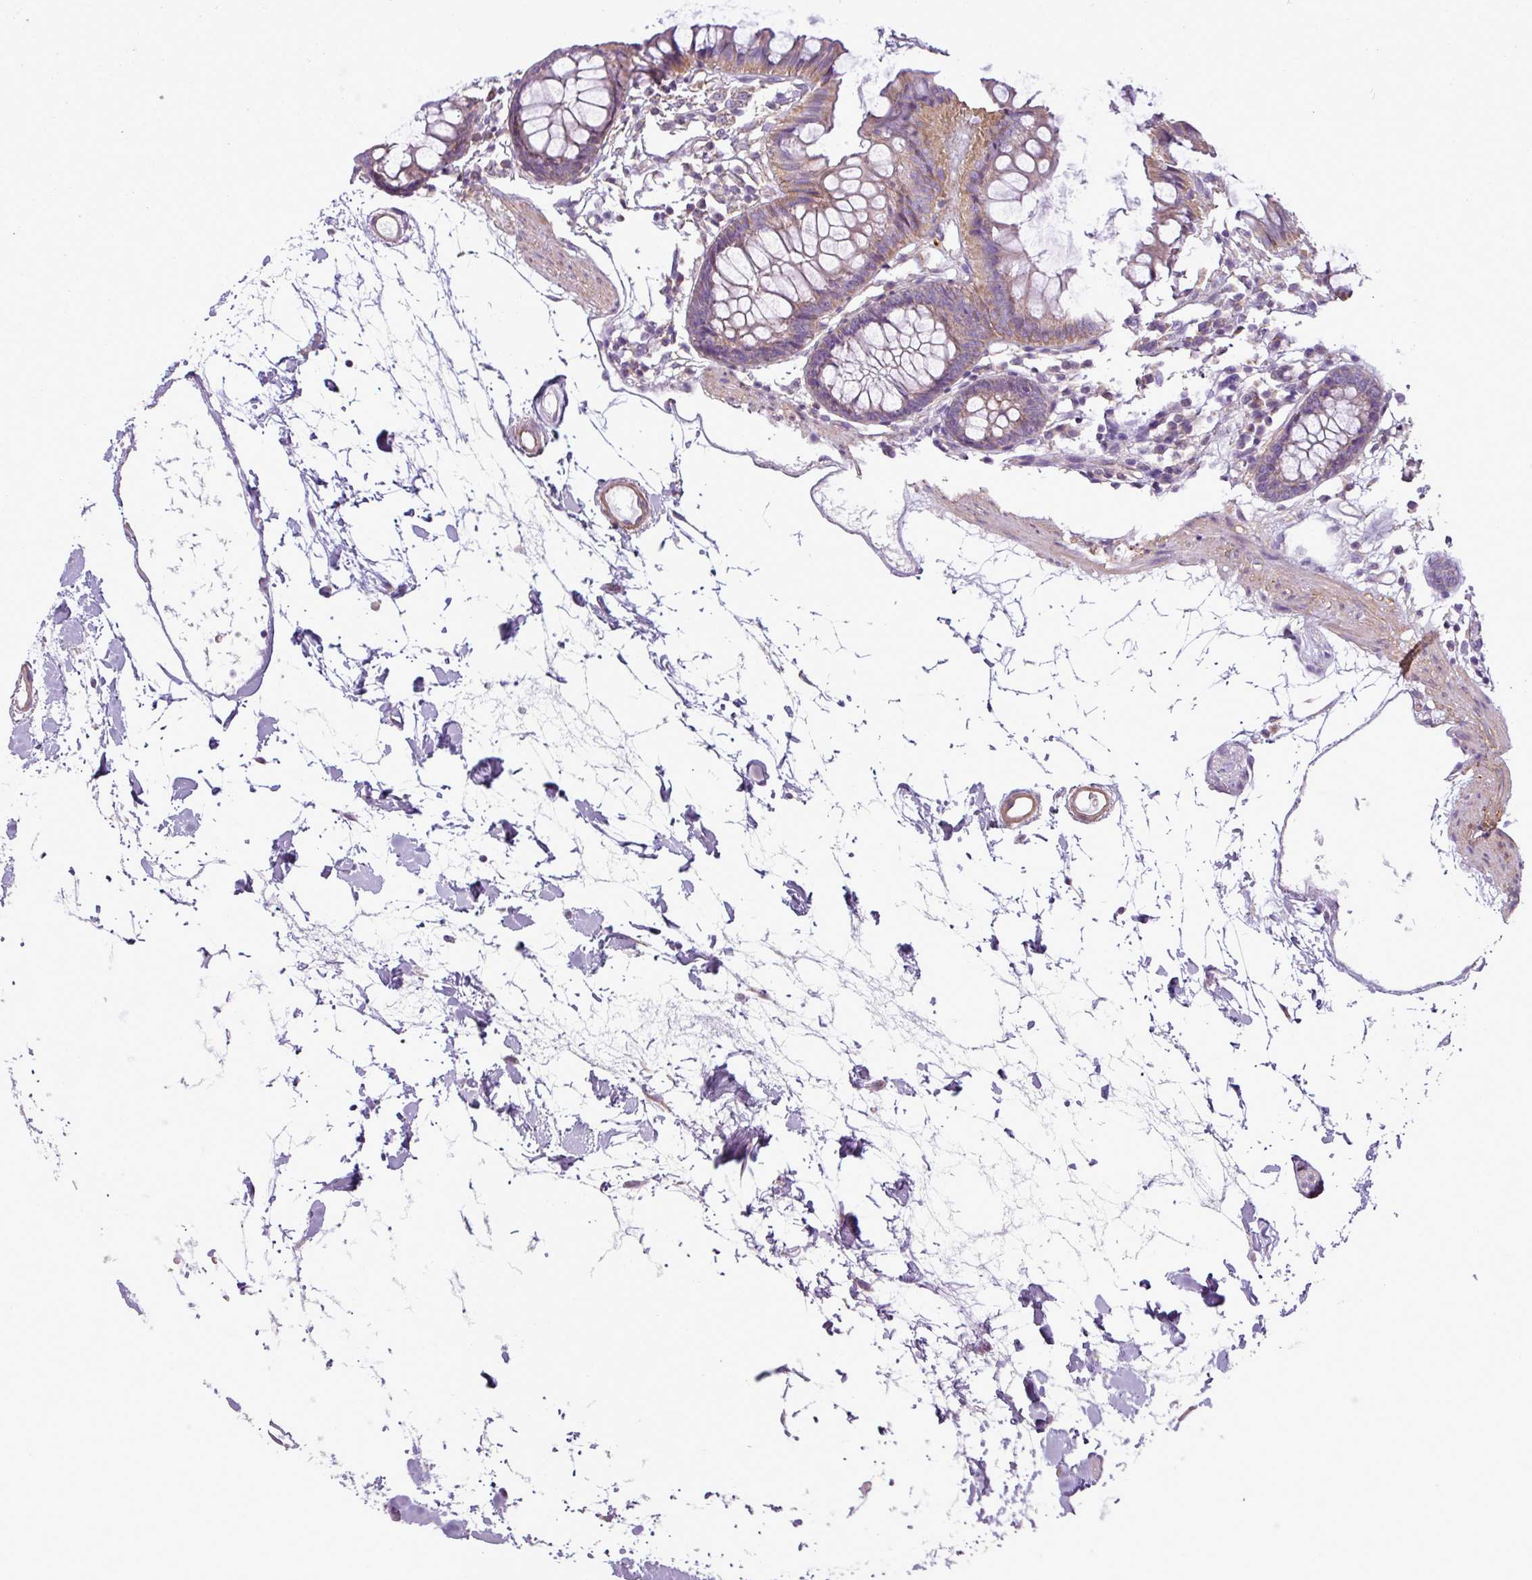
{"staining": {"intensity": "moderate", "quantity": ">75%", "location": "cytoplasmic/membranous"}, "tissue": "colon", "cell_type": "Endothelial cells", "image_type": "normal", "snomed": [{"axis": "morphology", "description": "Normal tissue, NOS"}, {"axis": "topography", "description": "Colon"}], "caption": "Human colon stained with a brown dye exhibits moderate cytoplasmic/membranous positive staining in about >75% of endothelial cells.", "gene": "BTN2A2", "patient": {"sex": "female", "age": 84}}